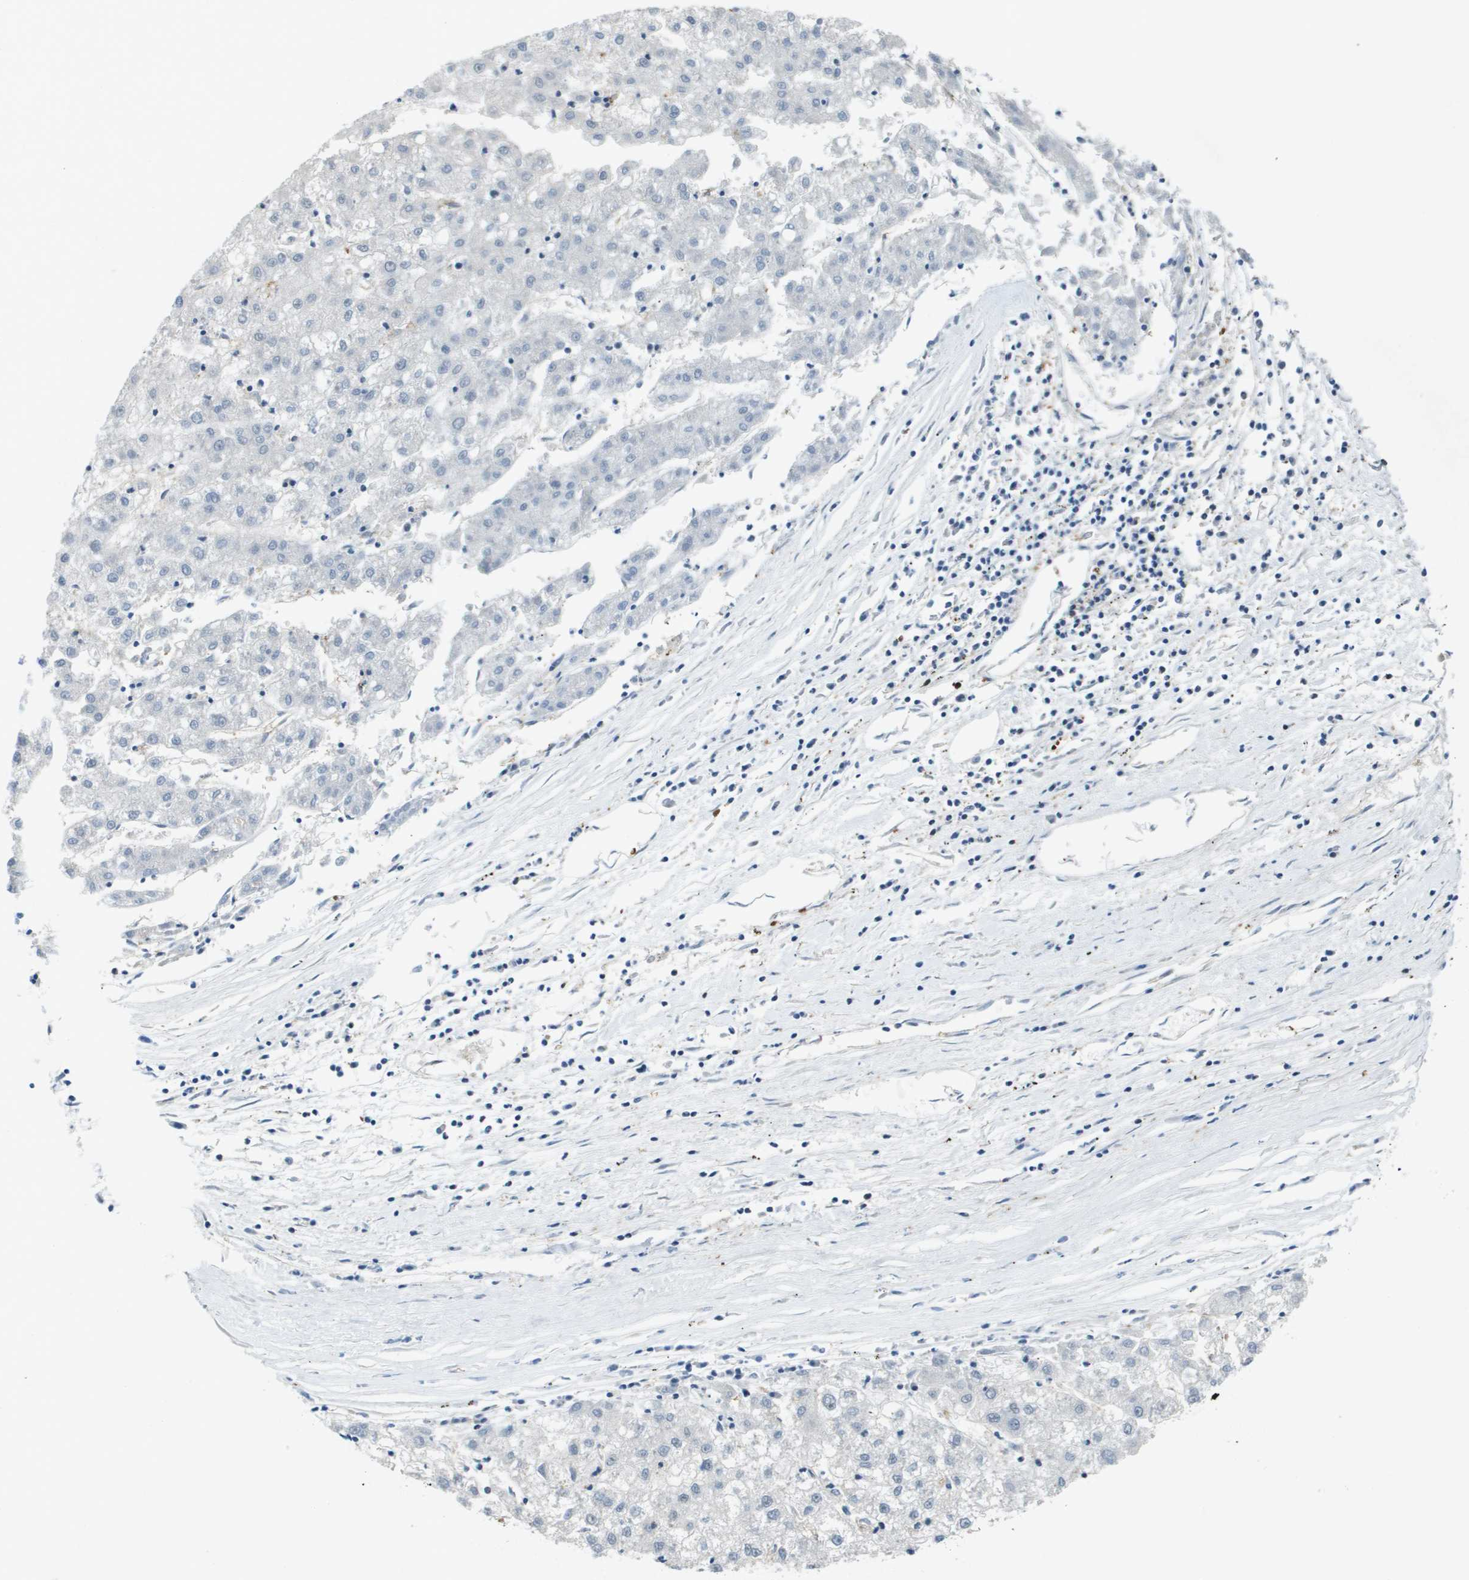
{"staining": {"intensity": "negative", "quantity": "none", "location": "none"}, "tissue": "liver cancer", "cell_type": "Tumor cells", "image_type": "cancer", "snomed": [{"axis": "morphology", "description": "Carcinoma, Hepatocellular, NOS"}, {"axis": "topography", "description": "Liver"}], "caption": "Histopathology image shows no significant protein staining in tumor cells of liver cancer (hepatocellular carcinoma).", "gene": "EP400", "patient": {"sex": "male", "age": 72}}